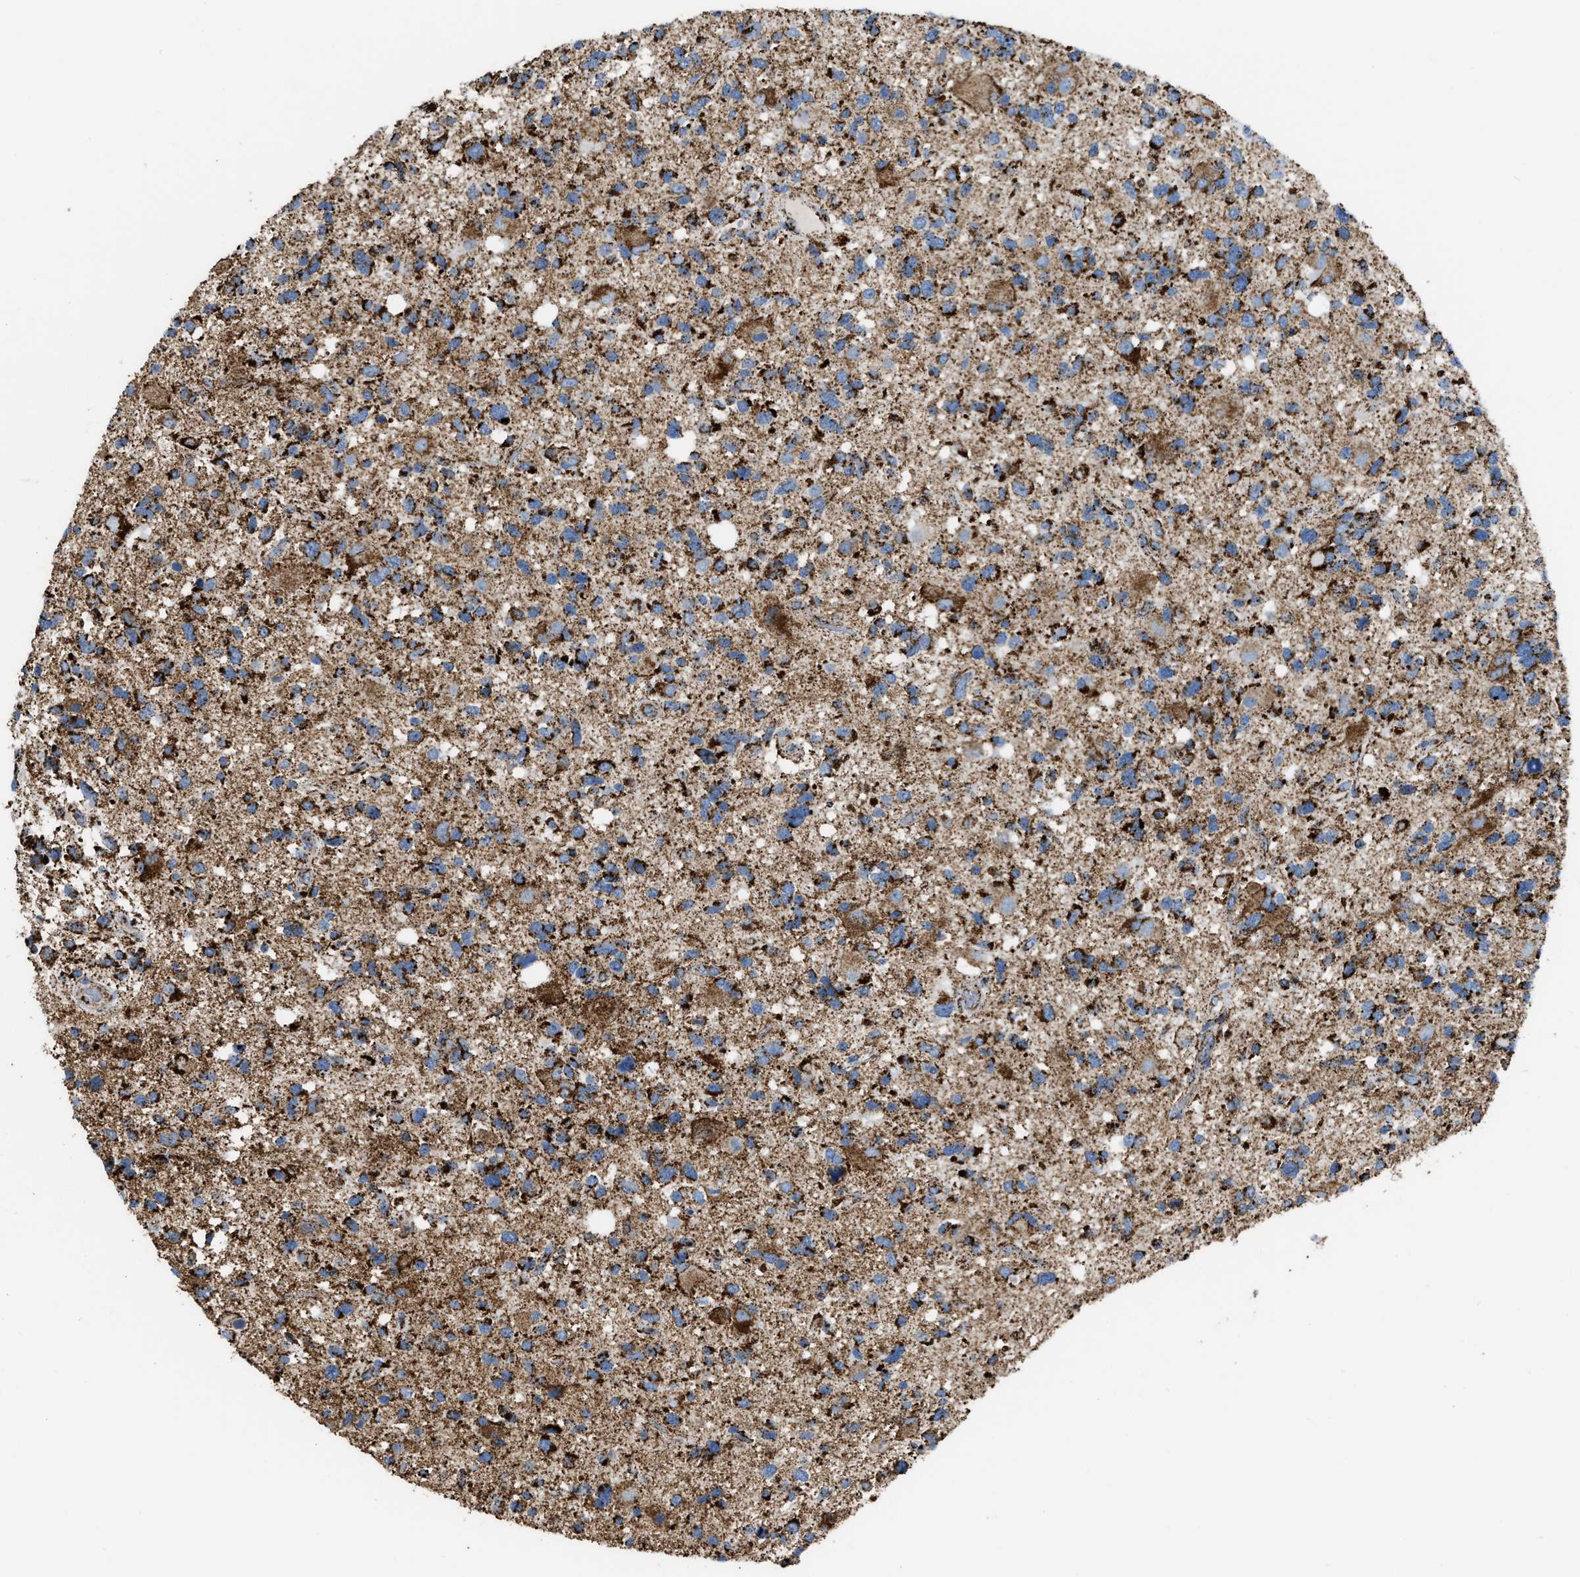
{"staining": {"intensity": "strong", "quantity": ">75%", "location": "cytoplasmic/membranous"}, "tissue": "glioma", "cell_type": "Tumor cells", "image_type": "cancer", "snomed": [{"axis": "morphology", "description": "Glioma, malignant, High grade"}, {"axis": "topography", "description": "Brain"}], "caption": "Human malignant glioma (high-grade) stained for a protein (brown) demonstrates strong cytoplasmic/membranous positive expression in approximately >75% of tumor cells.", "gene": "ETFB", "patient": {"sex": "male", "age": 33}}